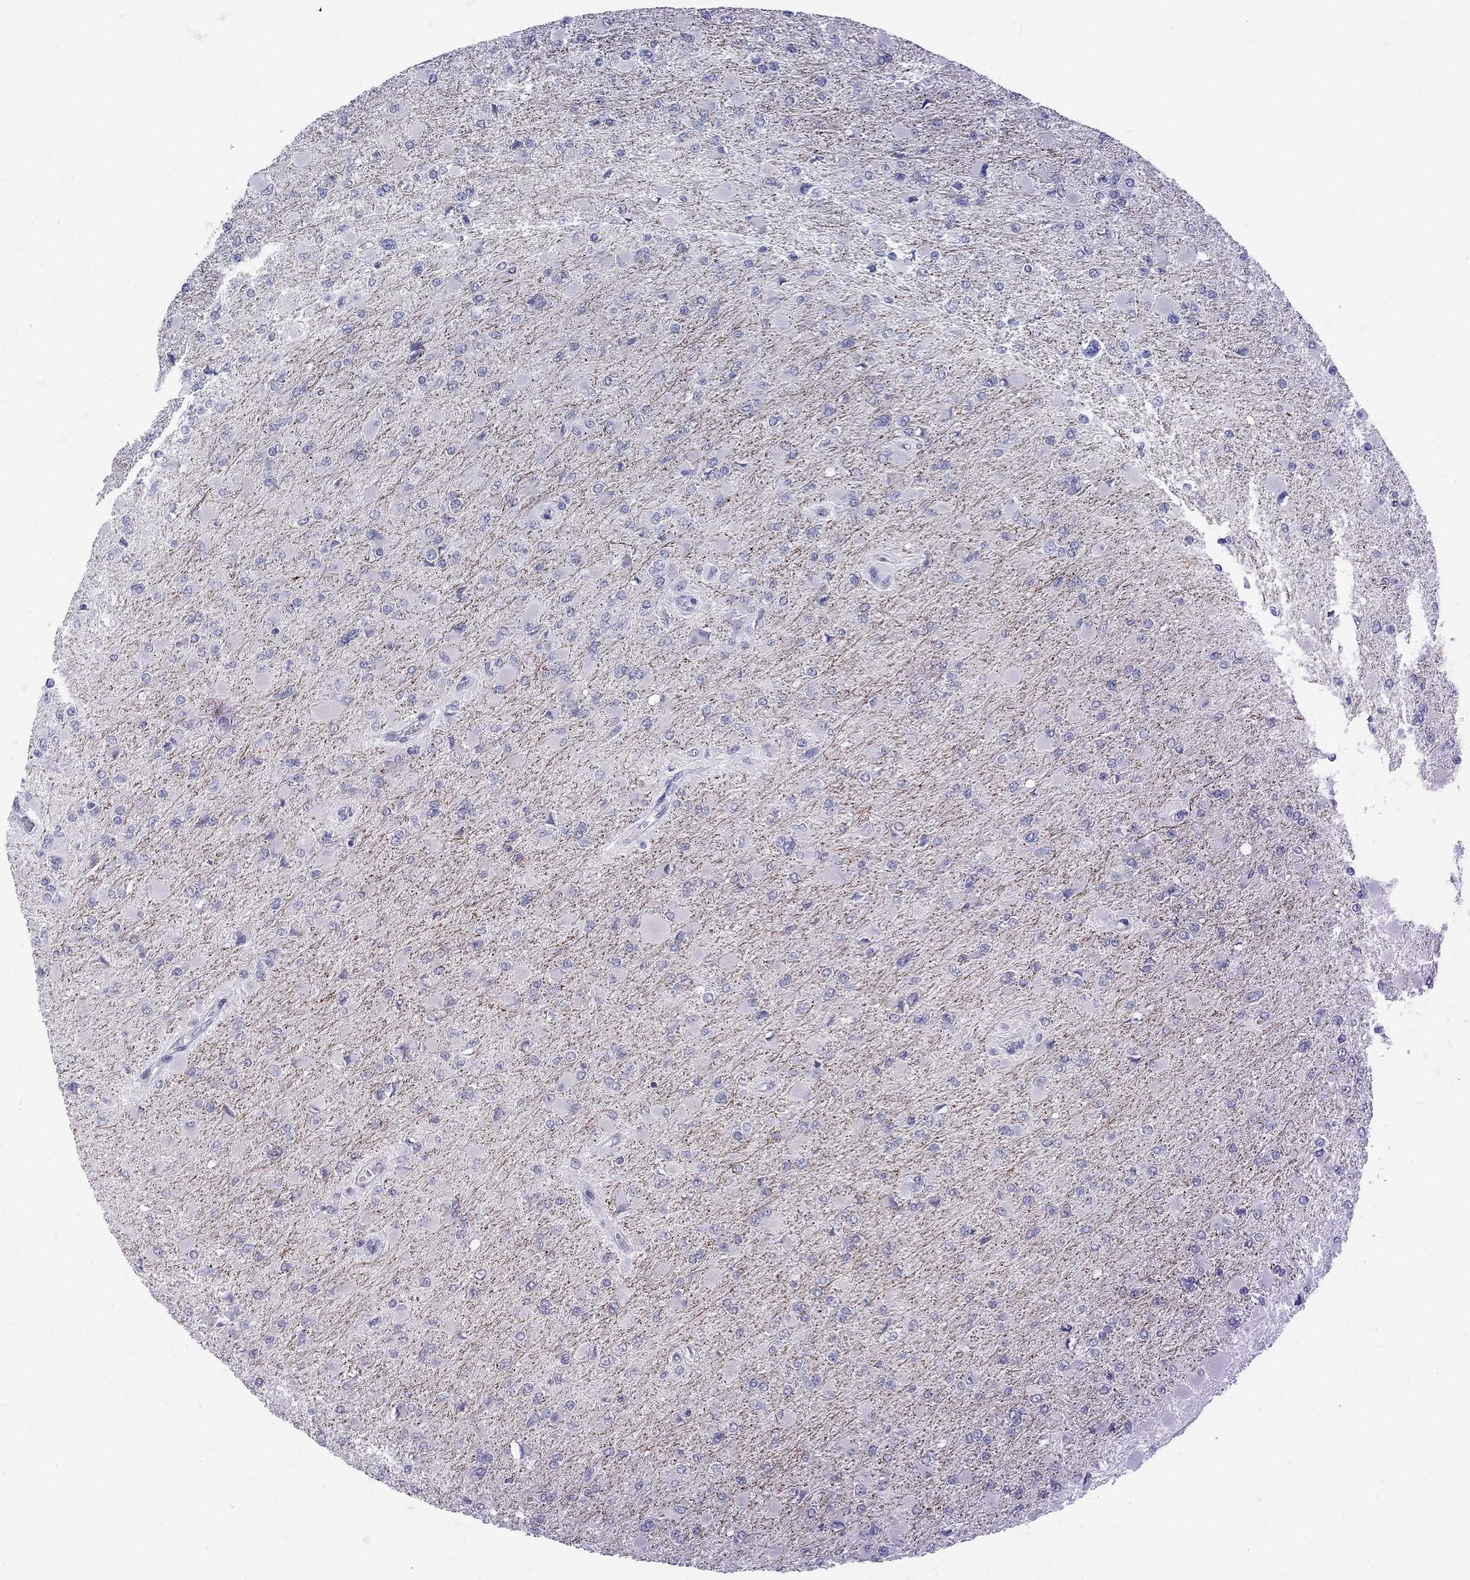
{"staining": {"intensity": "negative", "quantity": "none", "location": "none"}, "tissue": "glioma", "cell_type": "Tumor cells", "image_type": "cancer", "snomed": [{"axis": "morphology", "description": "Glioma, malignant, High grade"}, {"axis": "topography", "description": "Cerebral cortex"}], "caption": "This is an IHC micrograph of malignant glioma (high-grade). There is no expression in tumor cells.", "gene": "ATP1A3", "patient": {"sex": "female", "age": 36}}